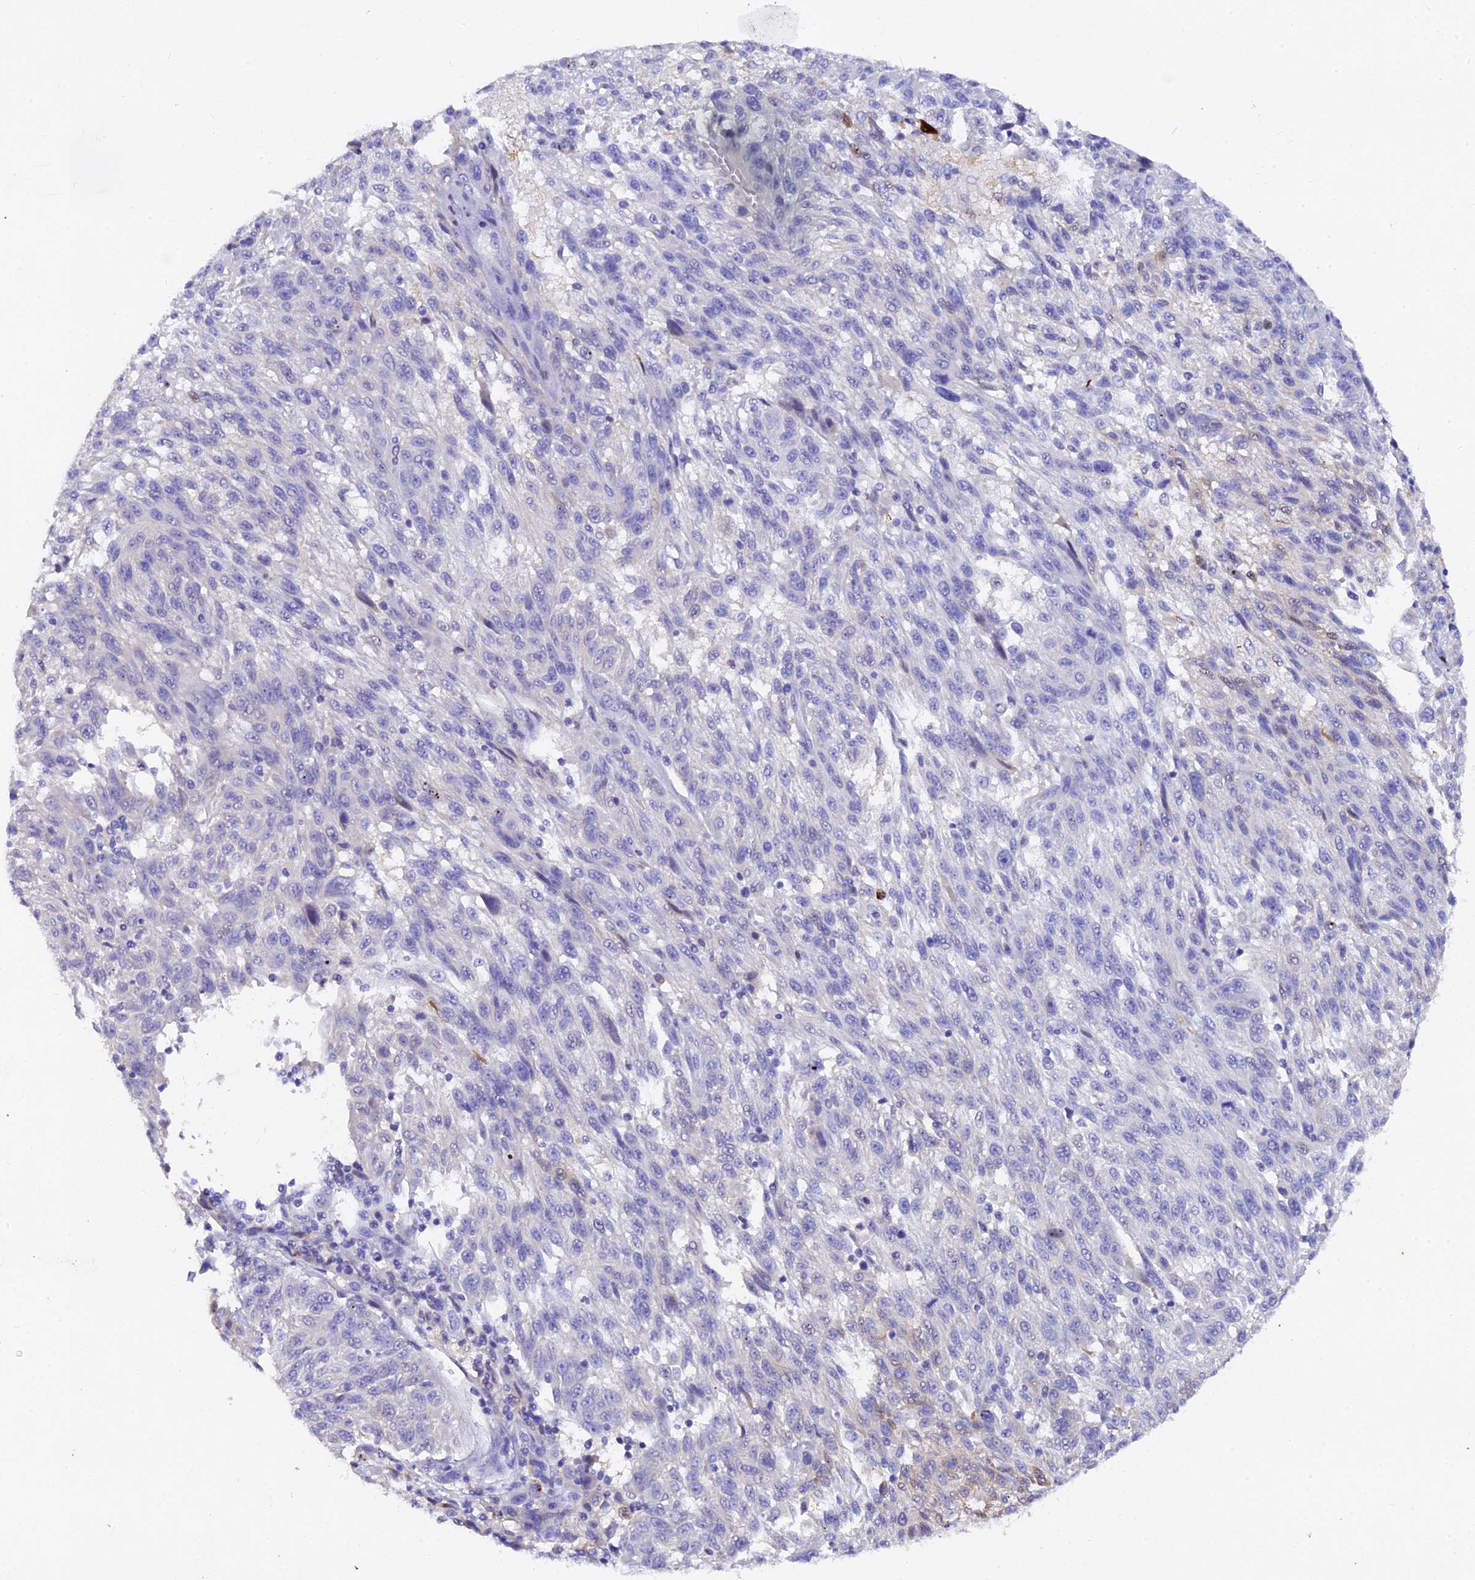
{"staining": {"intensity": "negative", "quantity": "none", "location": "none"}, "tissue": "melanoma", "cell_type": "Tumor cells", "image_type": "cancer", "snomed": [{"axis": "morphology", "description": "Malignant melanoma, NOS"}, {"axis": "topography", "description": "Skin"}], "caption": "This is an immunohistochemistry (IHC) photomicrograph of human malignant melanoma. There is no positivity in tumor cells.", "gene": "TGDS", "patient": {"sex": "male", "age": 53}}